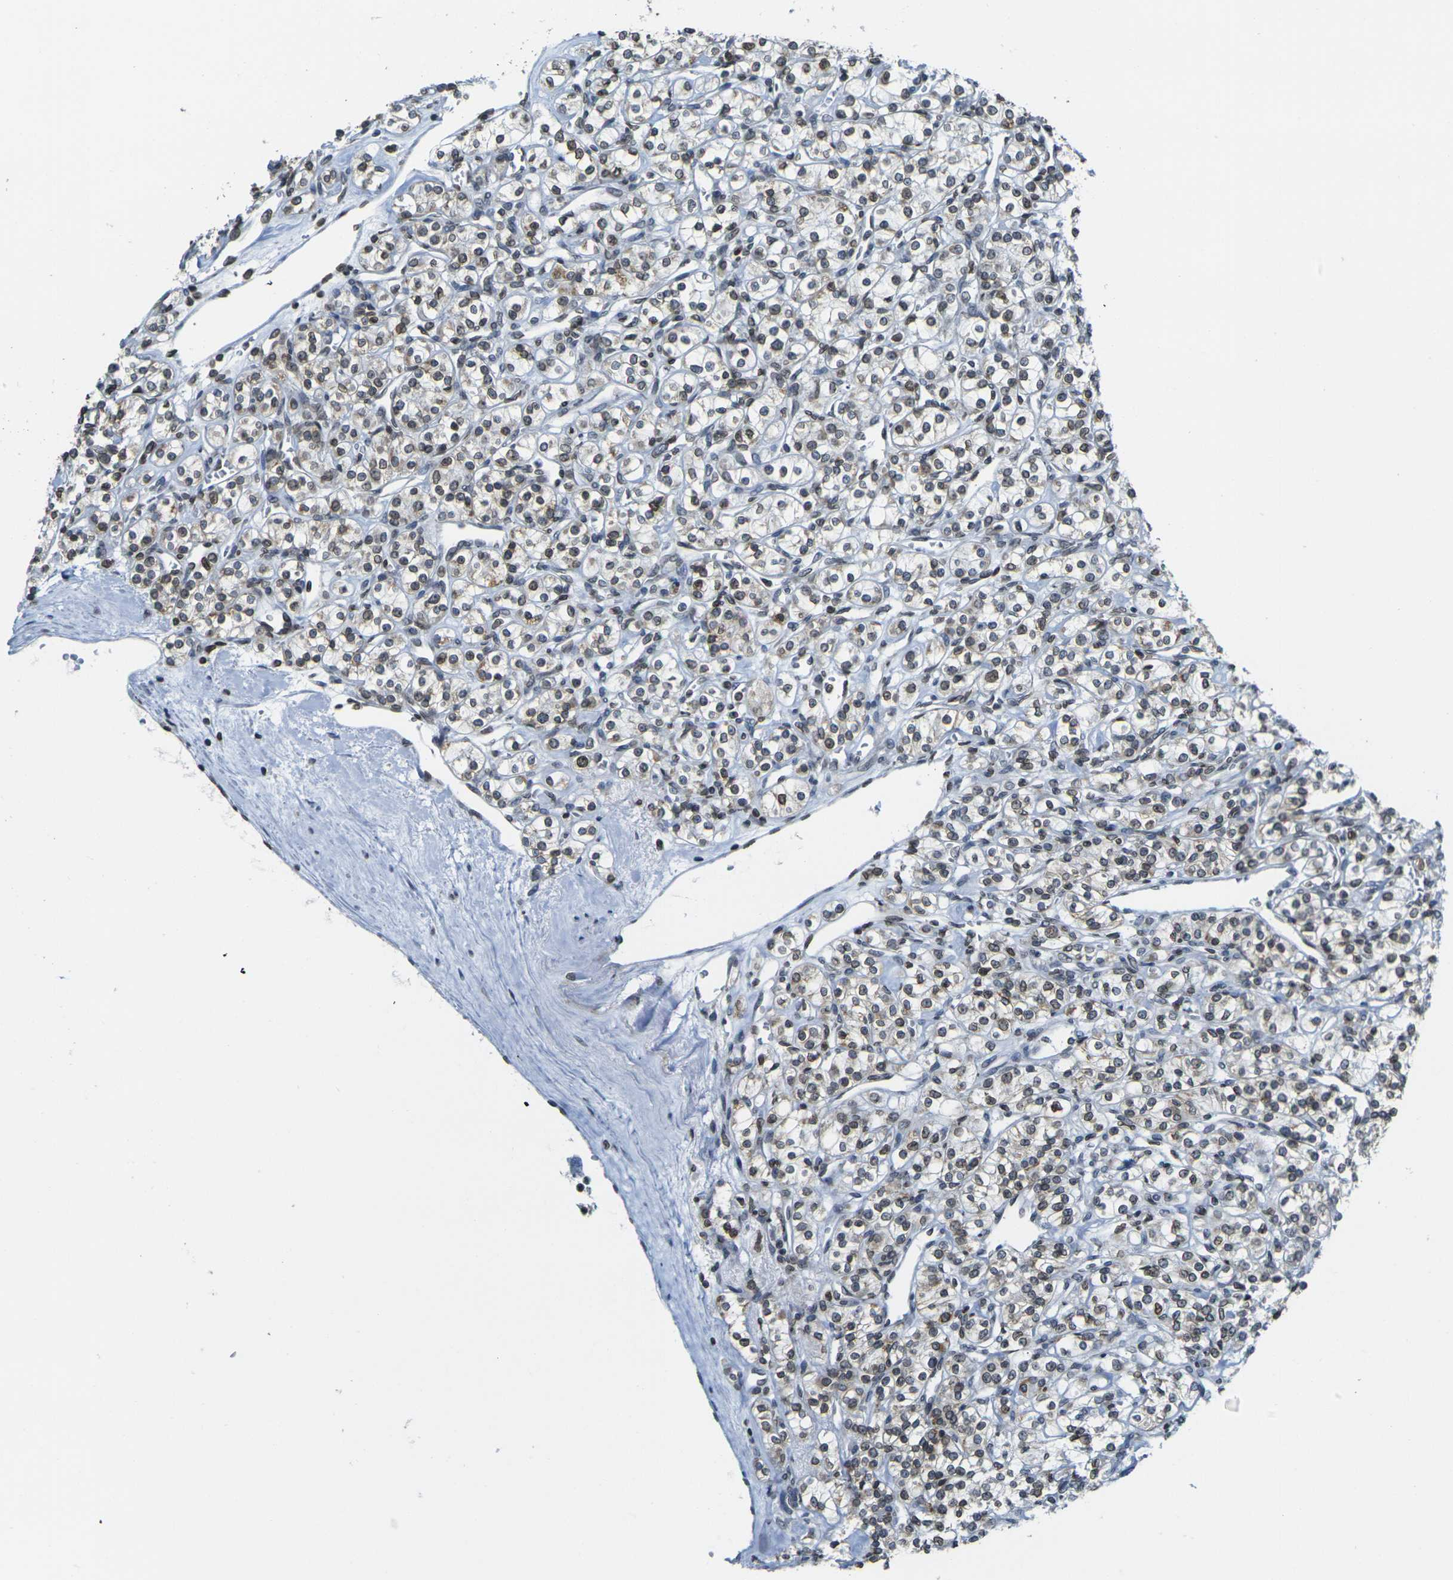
{"staining": {"intensity": "moderate", "quantity": ">75%", "location": "cytoplasmic/membranous,nuclear"}, "tissue": "renal cancer", "cell_type": "Tumor cells", "image_type": "cancer", "snomed": [{"axis": "morphology", "description": "Adenocarcinoma, NOS"}, {"axis": "topography", "description": "Kidney"}], "caption": "Tumor cells show medium levels of moderate cytoplasmic/membranous and nuclear positivity in approximately >75% of cells in human renal adenocarcinoma.", "gene": "BRDT", "patient": {"sex": "male", "age": 77}}